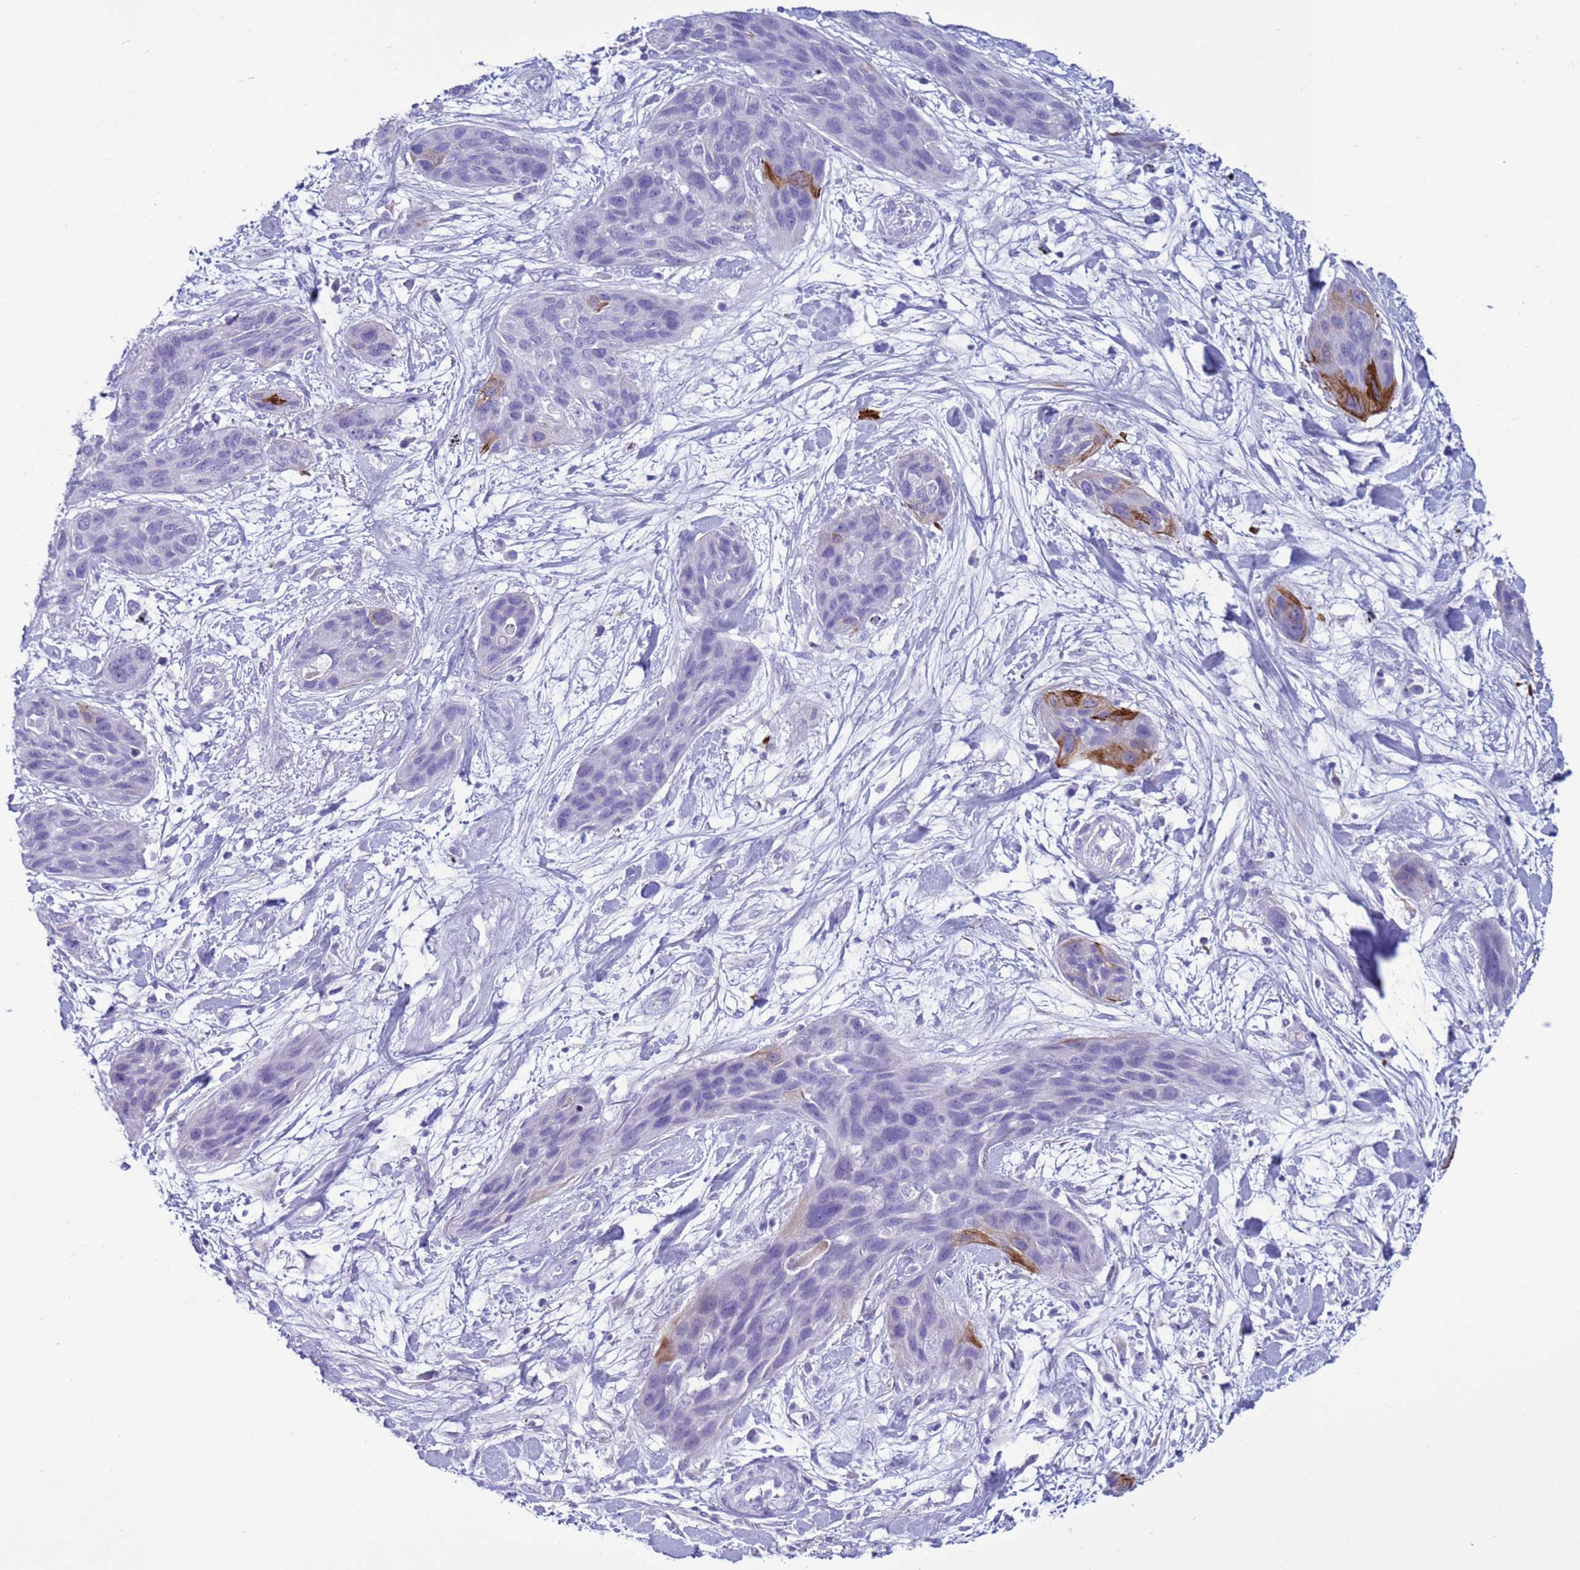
{"staining": {"intensity": "moderate", "quantity": "<25%", "location": "cytoplasmic/membranous"}, "tissue": "lung cancer", "cell_type": "Tumor cells", "image_type": "cancer", "snomed": [{"axis": "morphology", "description": "Squamous cell carcinoma, NOS"}, {"axis": "topography", "description": "Lung"}], "caption": "DAB (3,3'-diaminobenzidine) immunohistochemical staining of lung cancer (squamous cell carcinoma) shows moderate cytoplasmic/membranous protein staining in about <25% of tumor cells.", "gene": "CST4", "patient": {"sex": "female", "age": 70}}